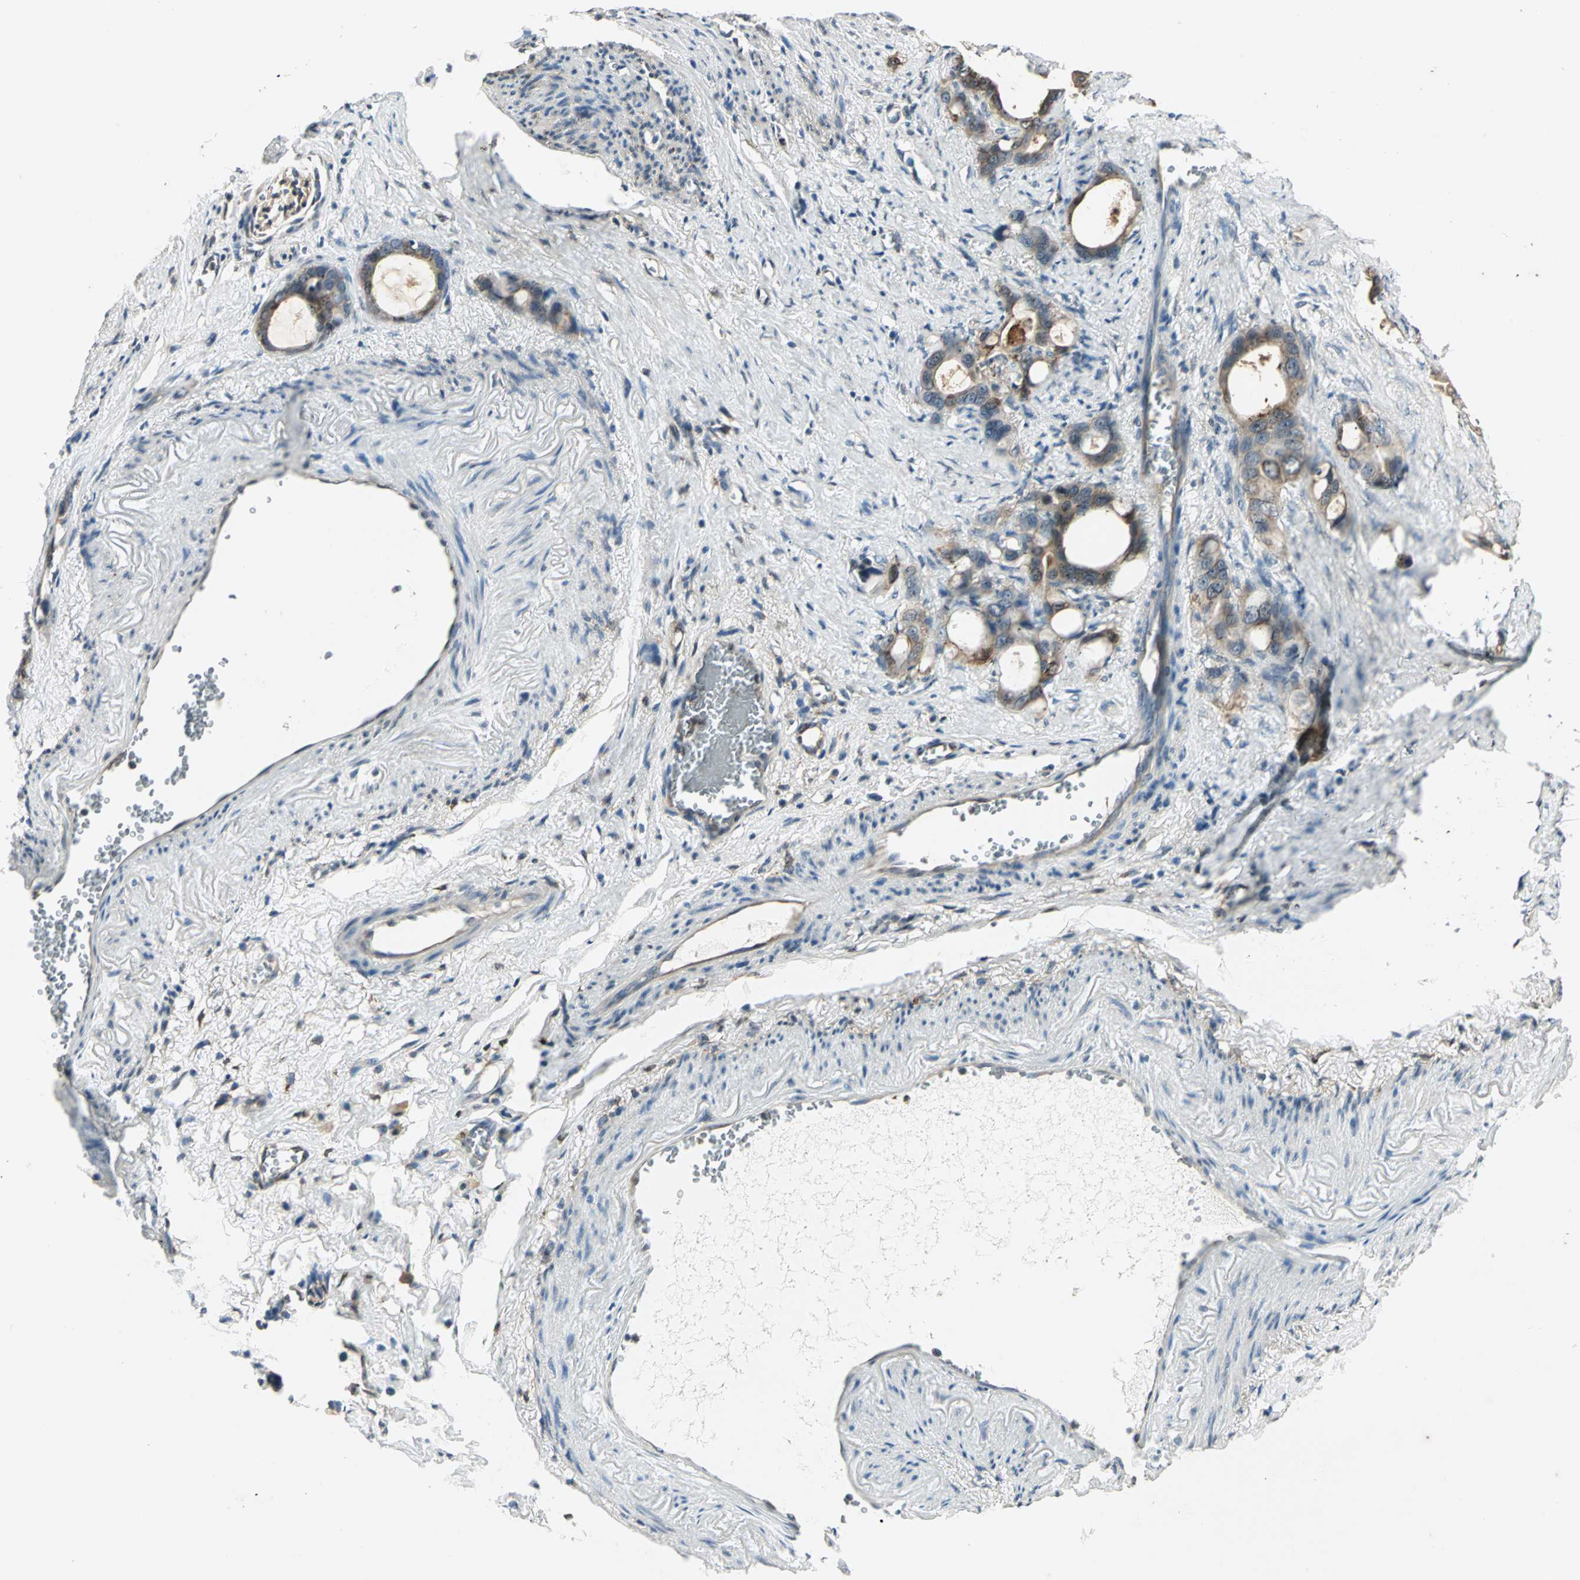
{"staining": {"intensity": "moderate", "quantity": "25%-75%", "location": "cytoplasmic/membranous,nuclear"}, "tissue": "stomach cancer", "cell_type": "Tumor cells", "image_type": "cancer", "snomed": [{"axis": "morphology", "description": "Adenocarcinoma, NOS"}, {"axis": "topography", "description": "Stomach"}], "caption": "Immunohistochemistry (IHC) photomicrograph of stomach cancer (adenocarcinoma) stained for a protein (brown), which displays medium levels of moderate cytoplasmic/membranous and nuclear positivity in approximately 25%-75% of tumor cells.", "gene": "LGALS3", "patient": {"sex": "female", "age": 75}}